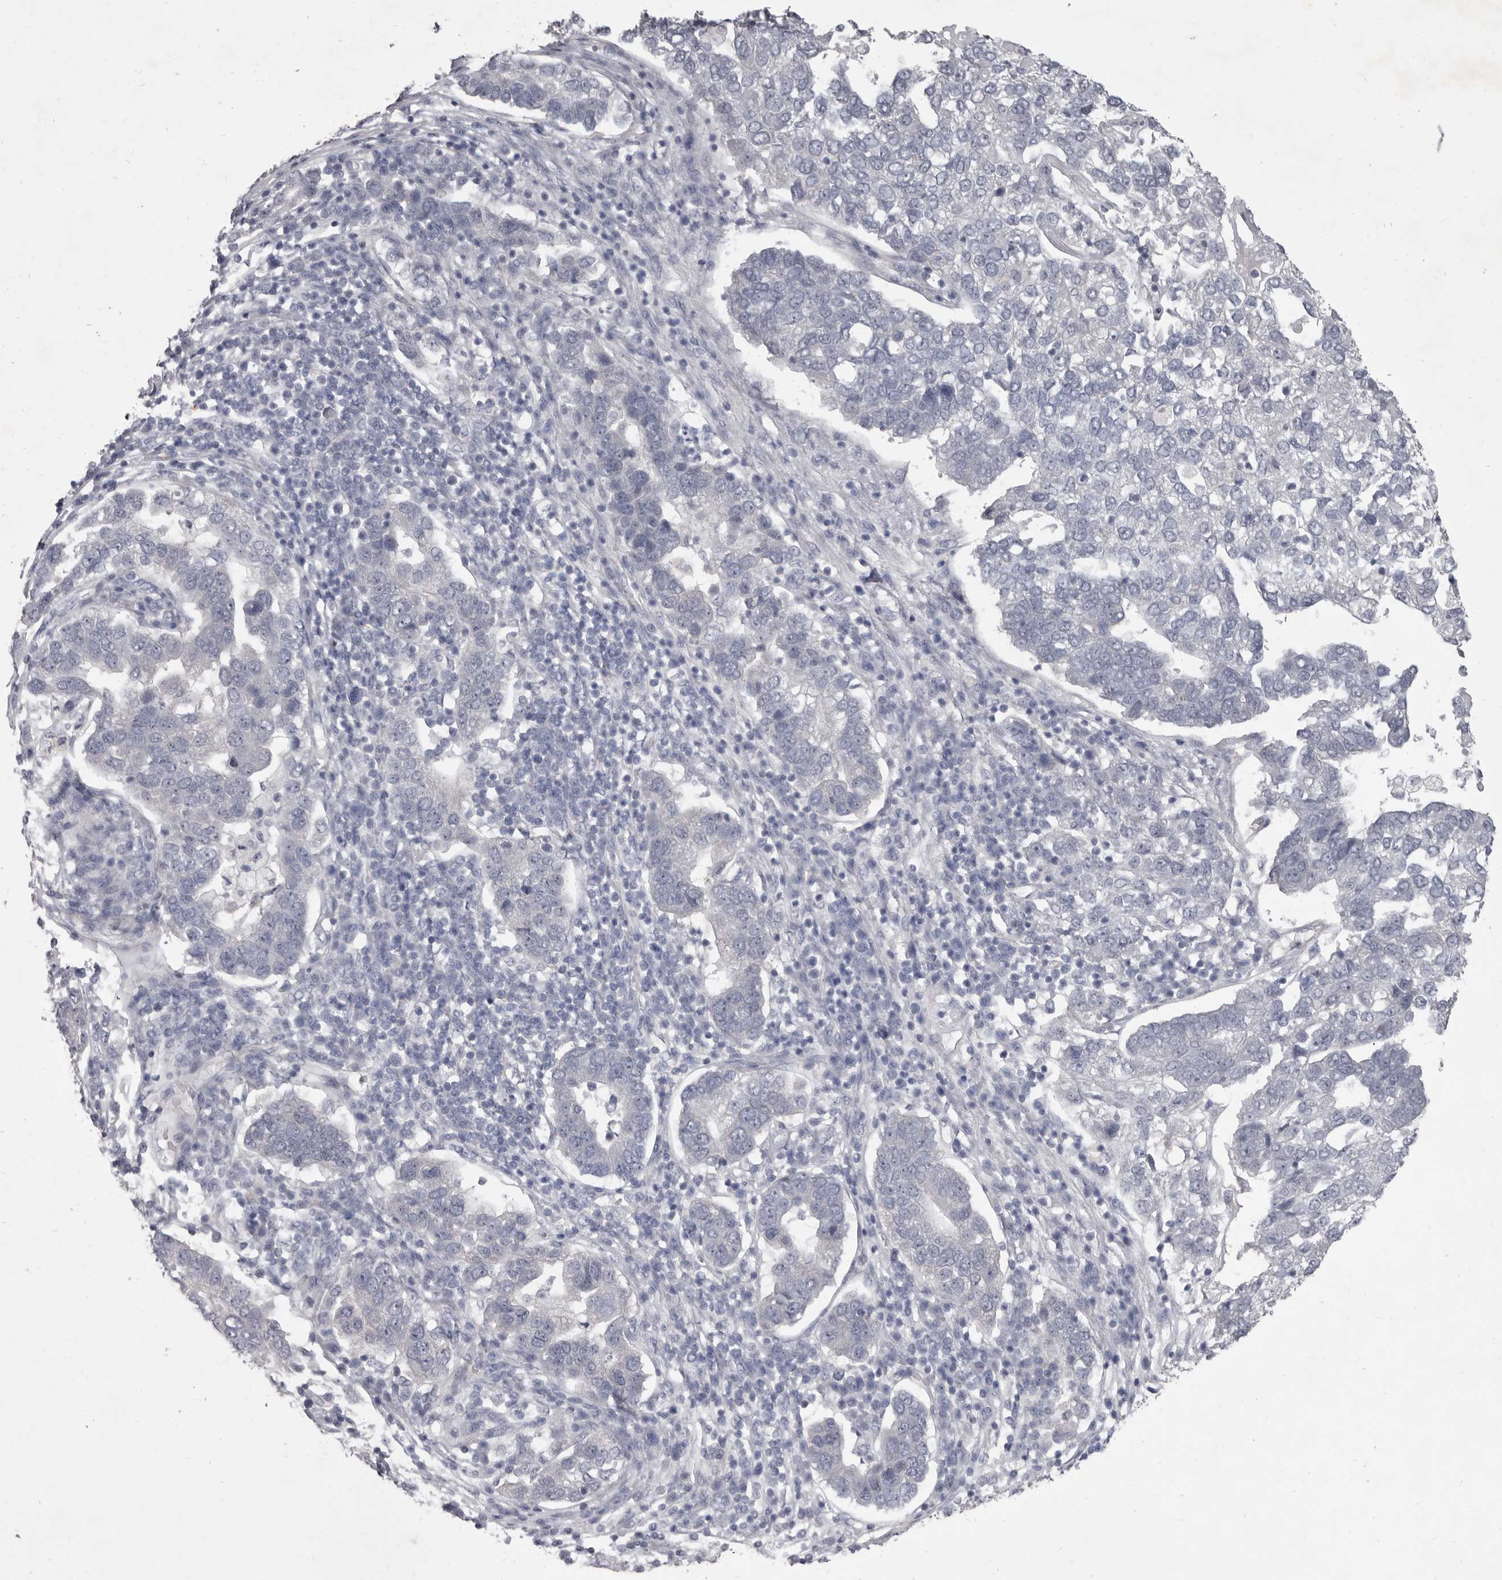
{"staining": {"intensity": "negative", "quantity": "none", "location": "none"}, "tissue": "pancreatic cancer", "cell_type": "Tumor cells", "image_type": "cancer", "snomed": [{"axis": "morphology", "description": "Adenocarcinoma, NOS"}, {"axis": "topography", "description": "Pancreas"}], "caption": "This is an IHC photomicrograph of human adenocarcinoma (pancreatic). There is no staining in tumor cells.", "gene": "GSK3B", "patient": {"sex": "female", "age": 61}}